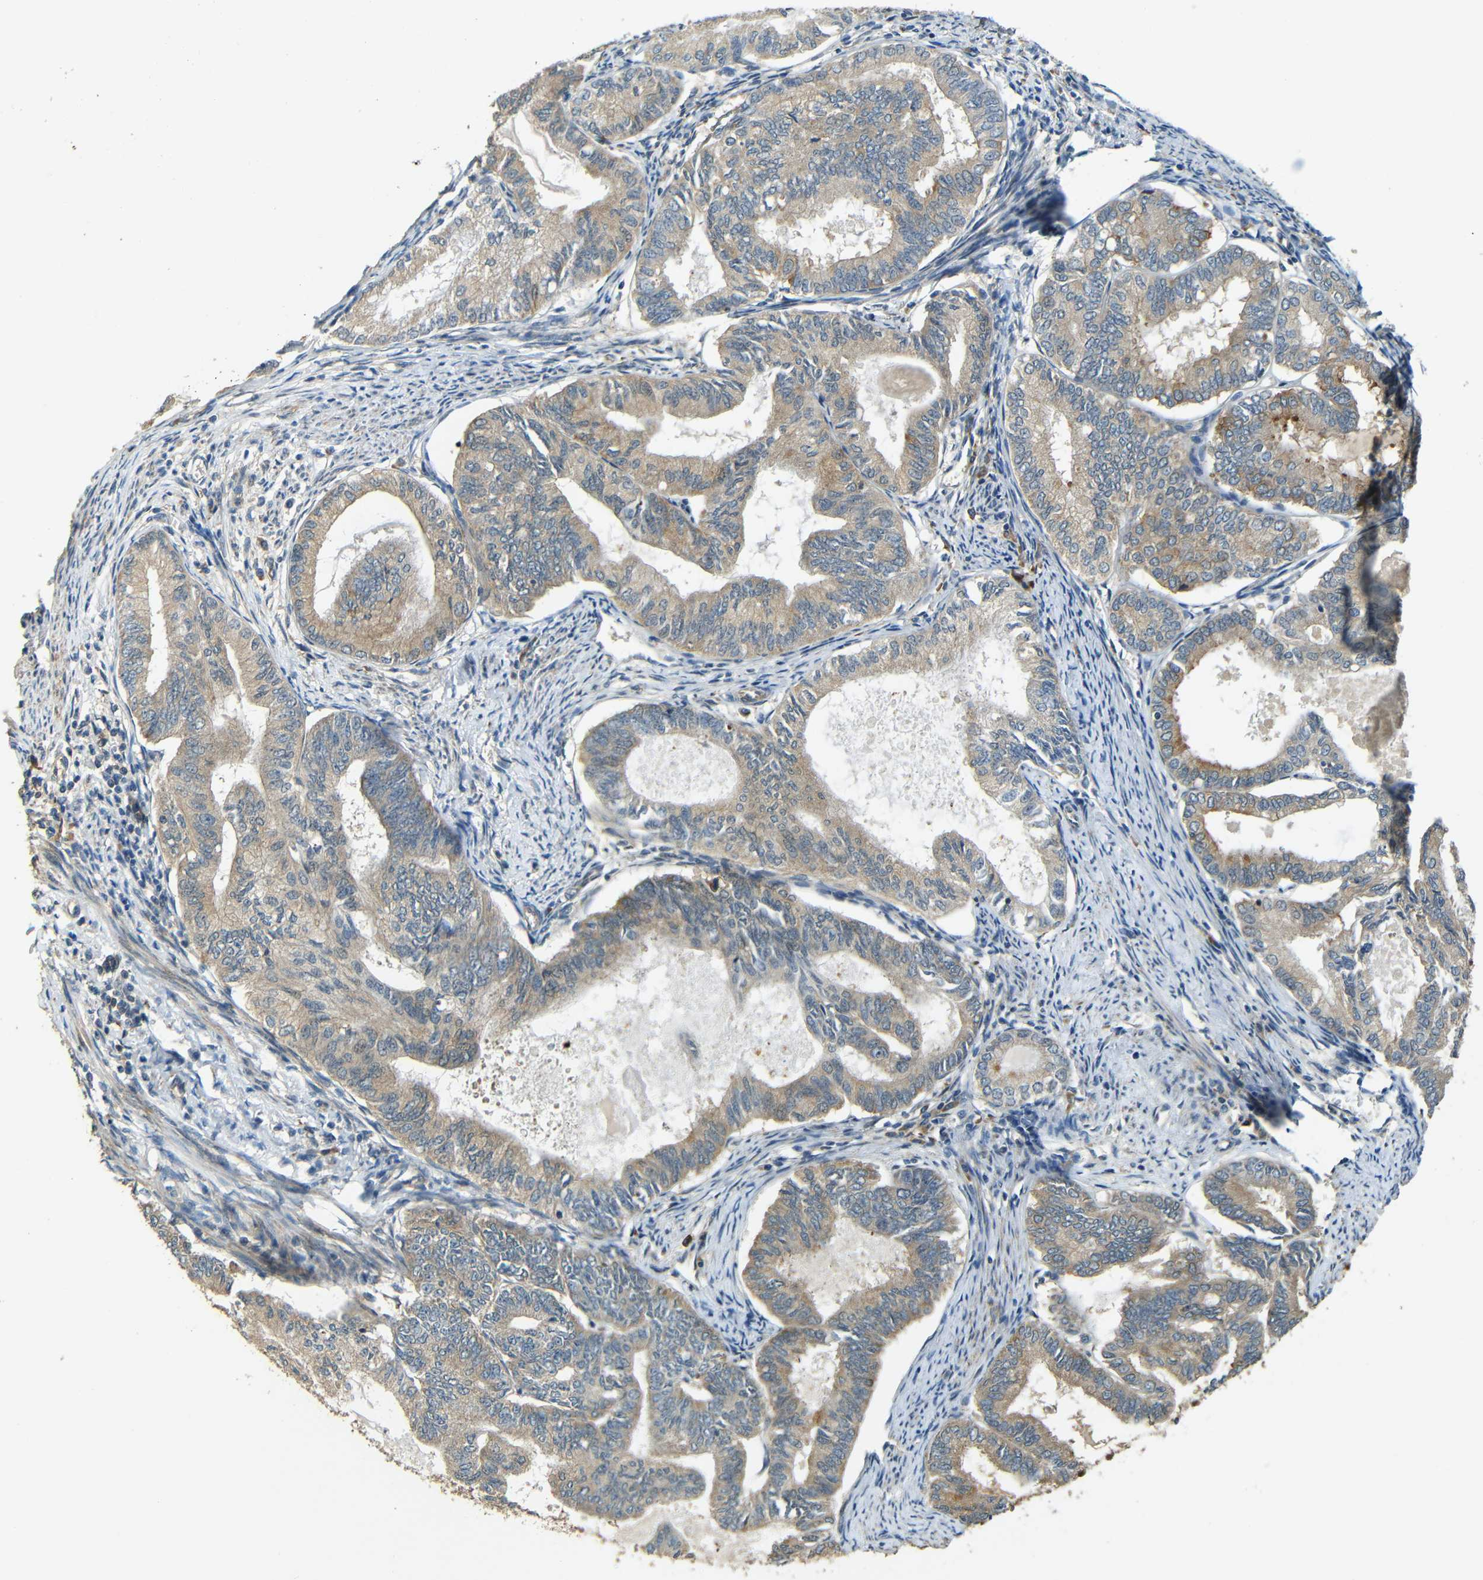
{"staining": {"intensity": "weak", "quantity": ">75%", "location": "cytoplasmic/membranous"}, "tissue": "endometrial cancer", "cell_type": "Tumor cells", "image_type": "cancer", "snomed": [{"axis": "morphology", "description": "Adenocarcinoma, NOS"}, {"axis": "topography", "description": "Endometrium"}], "caption": "Adenocarcinoma (endometrial) tissue reveals weak cytoplasmic/membranous positivity in approximately >75% of tumor cells", "gene": "FNDC3A", "patient": {"sex": "female", "age": 86}}